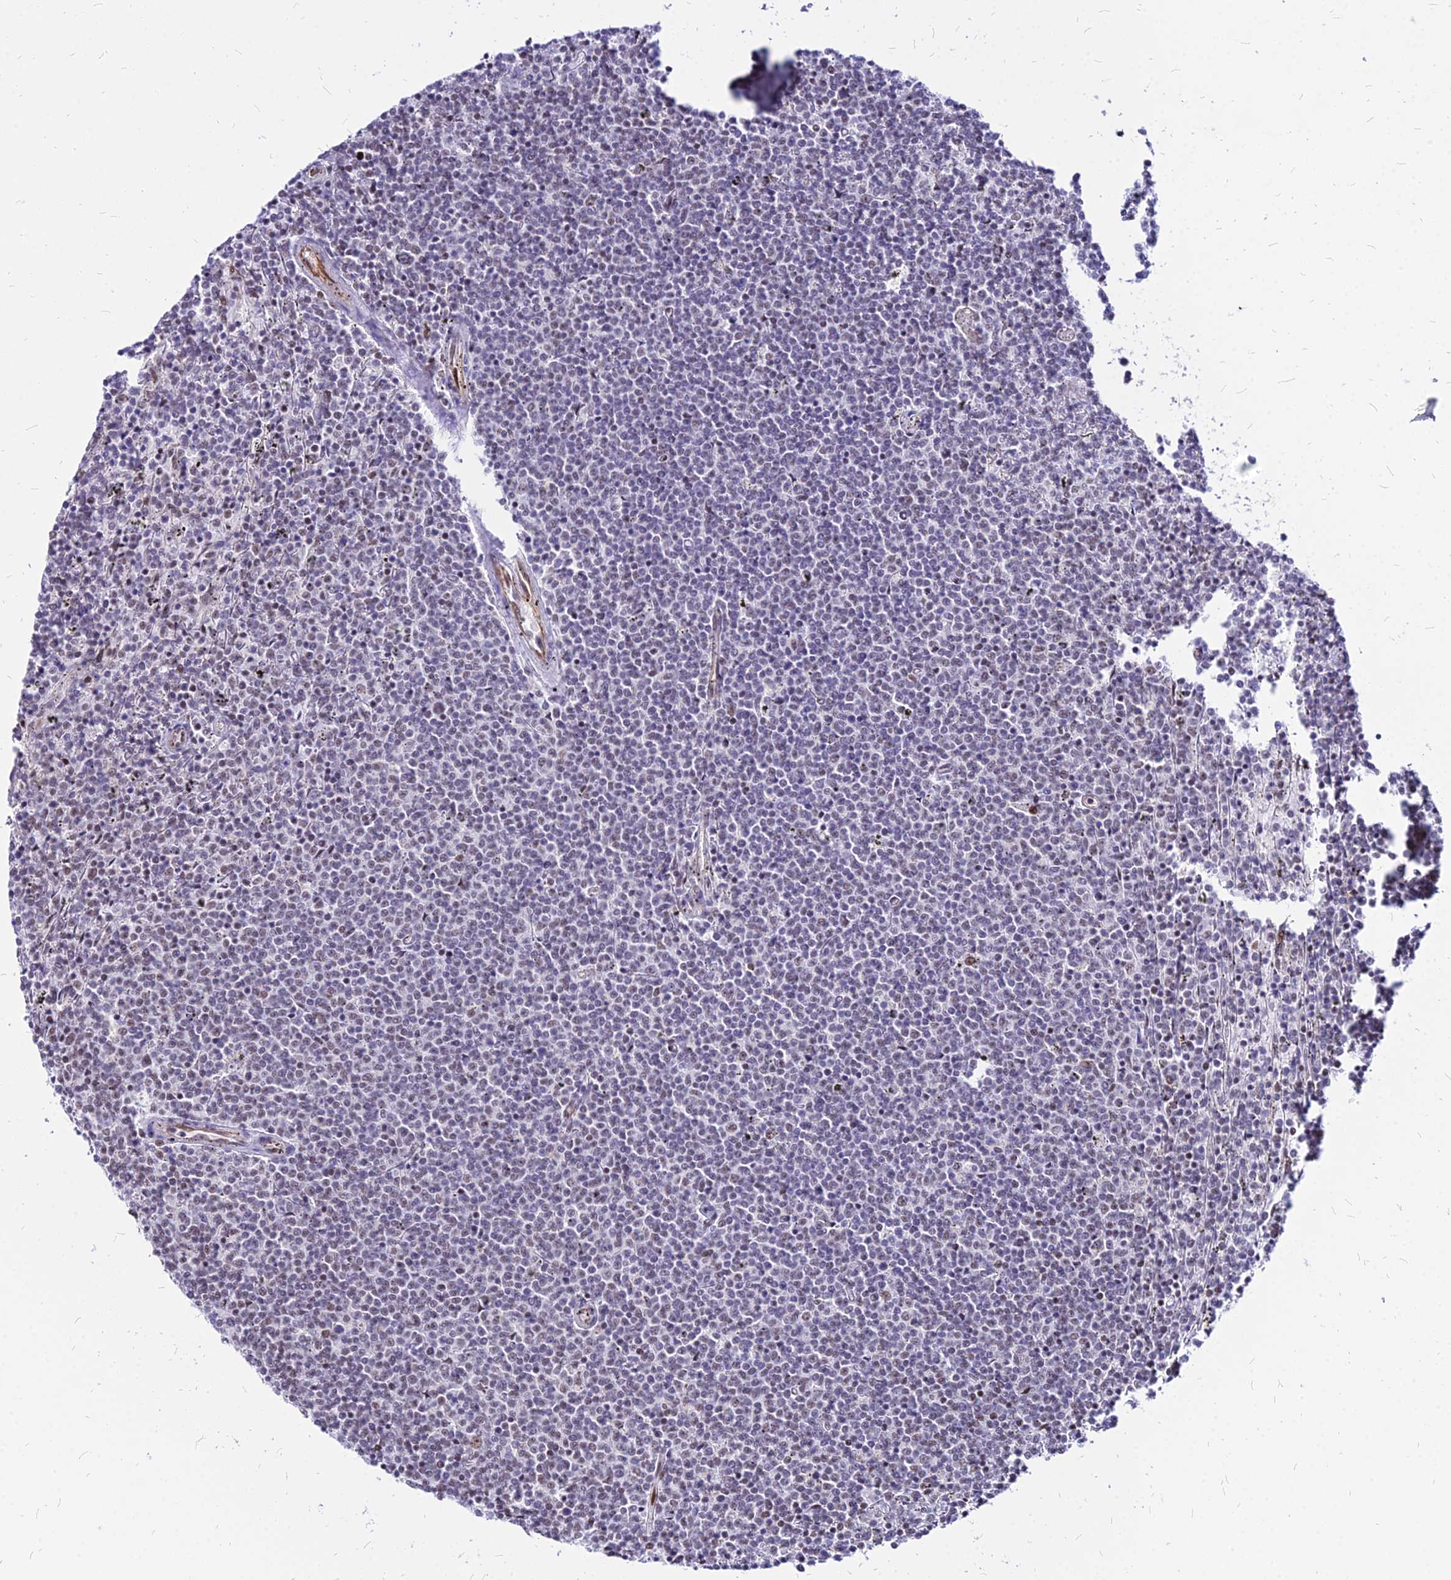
{"staining": {"intensity": "moderate", "quantity": "<25%", "location": "nuclear"}, "tissue": "lymphoma", "cell_type": "Tumor cells", "image_type": "cancer", "snomed": [{"axis": "morphology", "description": "Malignant lymphoma, non-Hodgkin's type, Low grade"}, {"axis": "topography", "description": "Spleen"}], "caption": "Protein staining demonstrates moderate nuclear positivity in about <25% of tumor cells in malignant lymphoma, non-Hodgkin's type (low-grade).", "gene": "FDX2", "patient": {"sex": "female", "age": 50}}